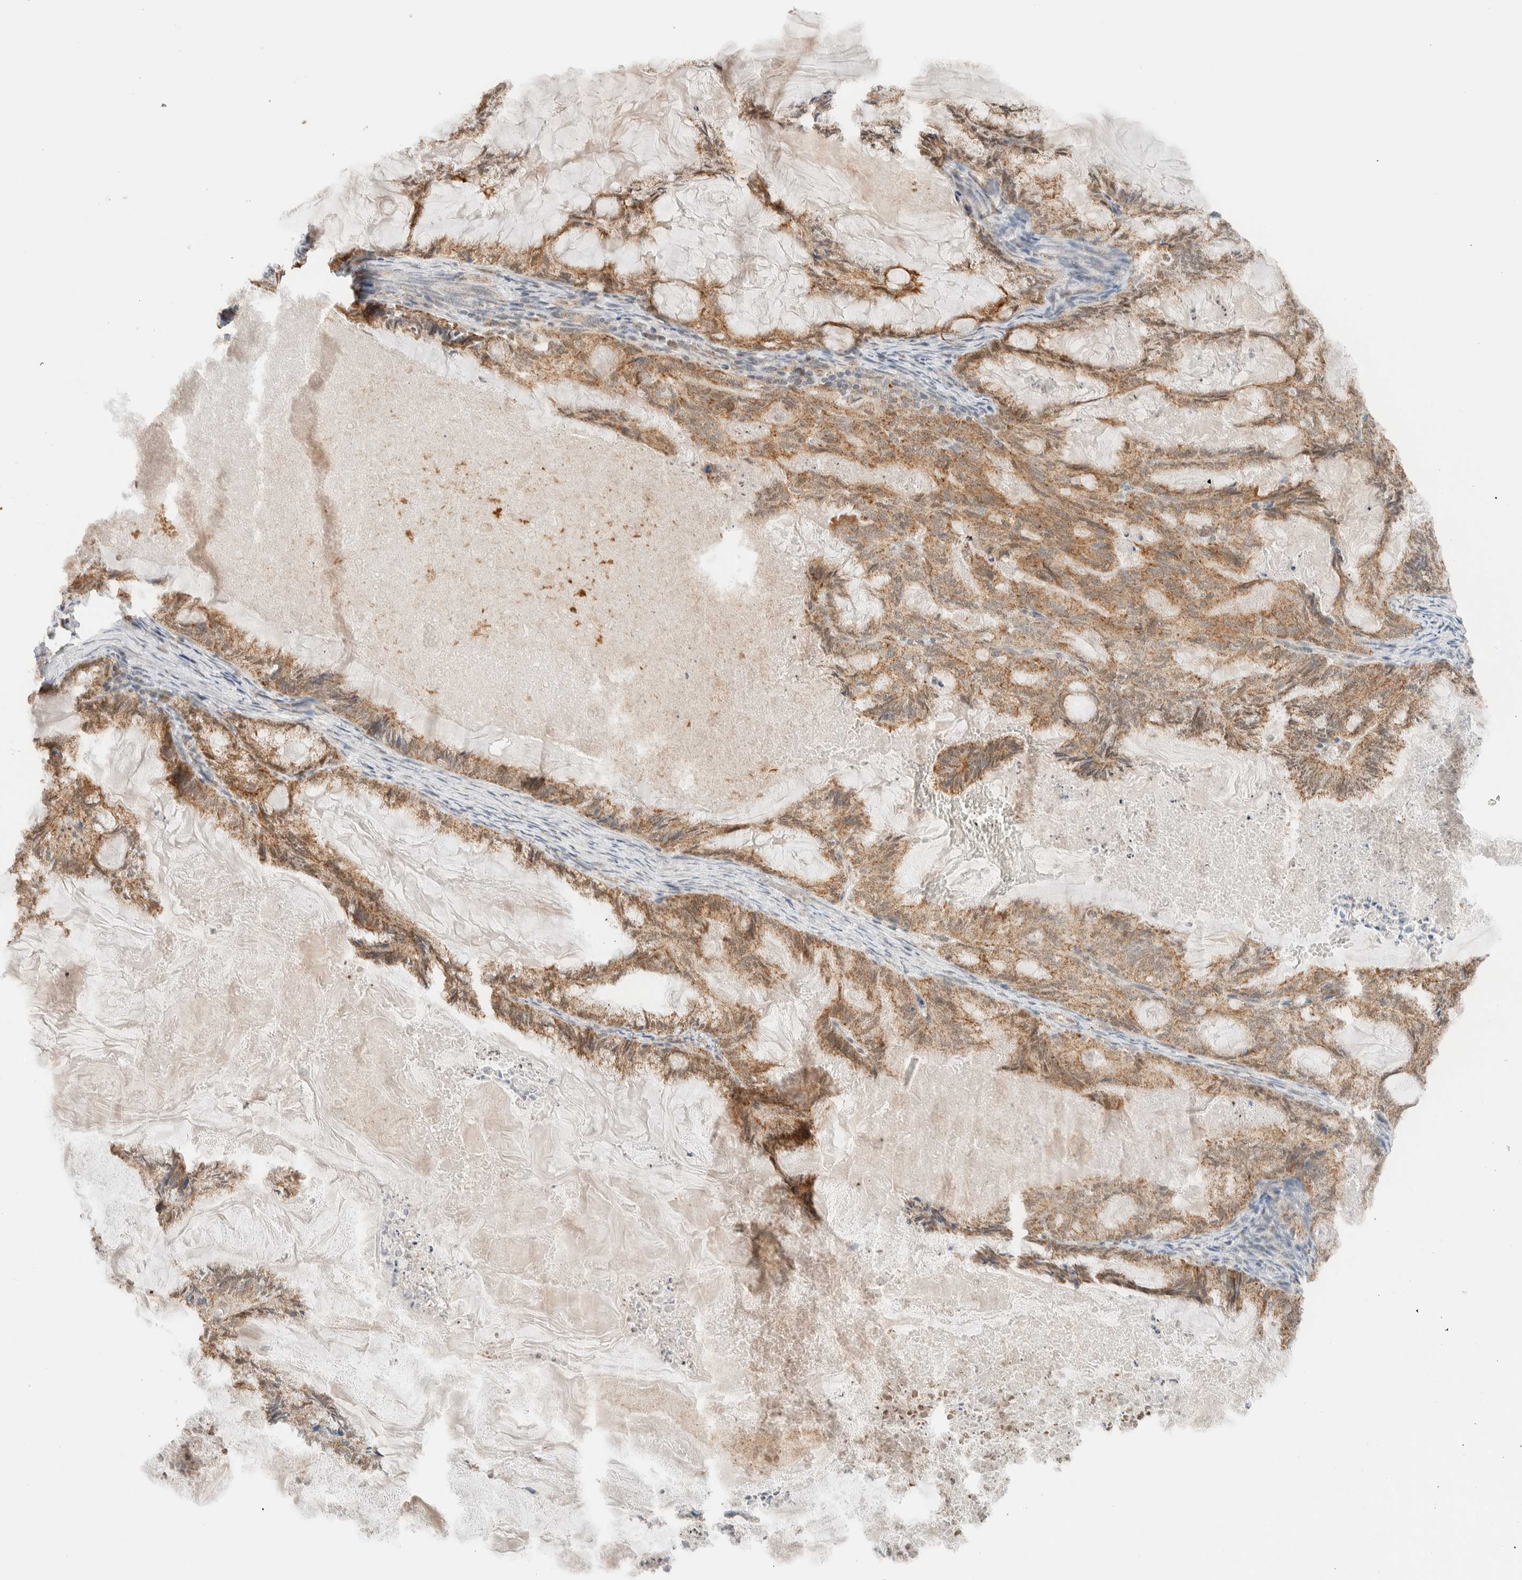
{"staining": {"intensity": "moderate", "quantity": ">75%", "location": "cytoplasmic/membranous"}, "tissue": "endometrial cancer", "cell_type": "Tumor cells", "image_type": "cancer", "snomed": [{"axis": "morphology", "description": "Adenocarcinoma, NOS"}, {"axis": "topography", "description": "Endometrium"}], "caption": "Endometrial cancer (adenocarcinoma) was stained to show a protein in brown. There is medium levels of moderate cytoplasmic/membranous expression in about >75% of tumor cells.", "gene": "MRPL41", "patient": {"sex": "female", "age": 86}}